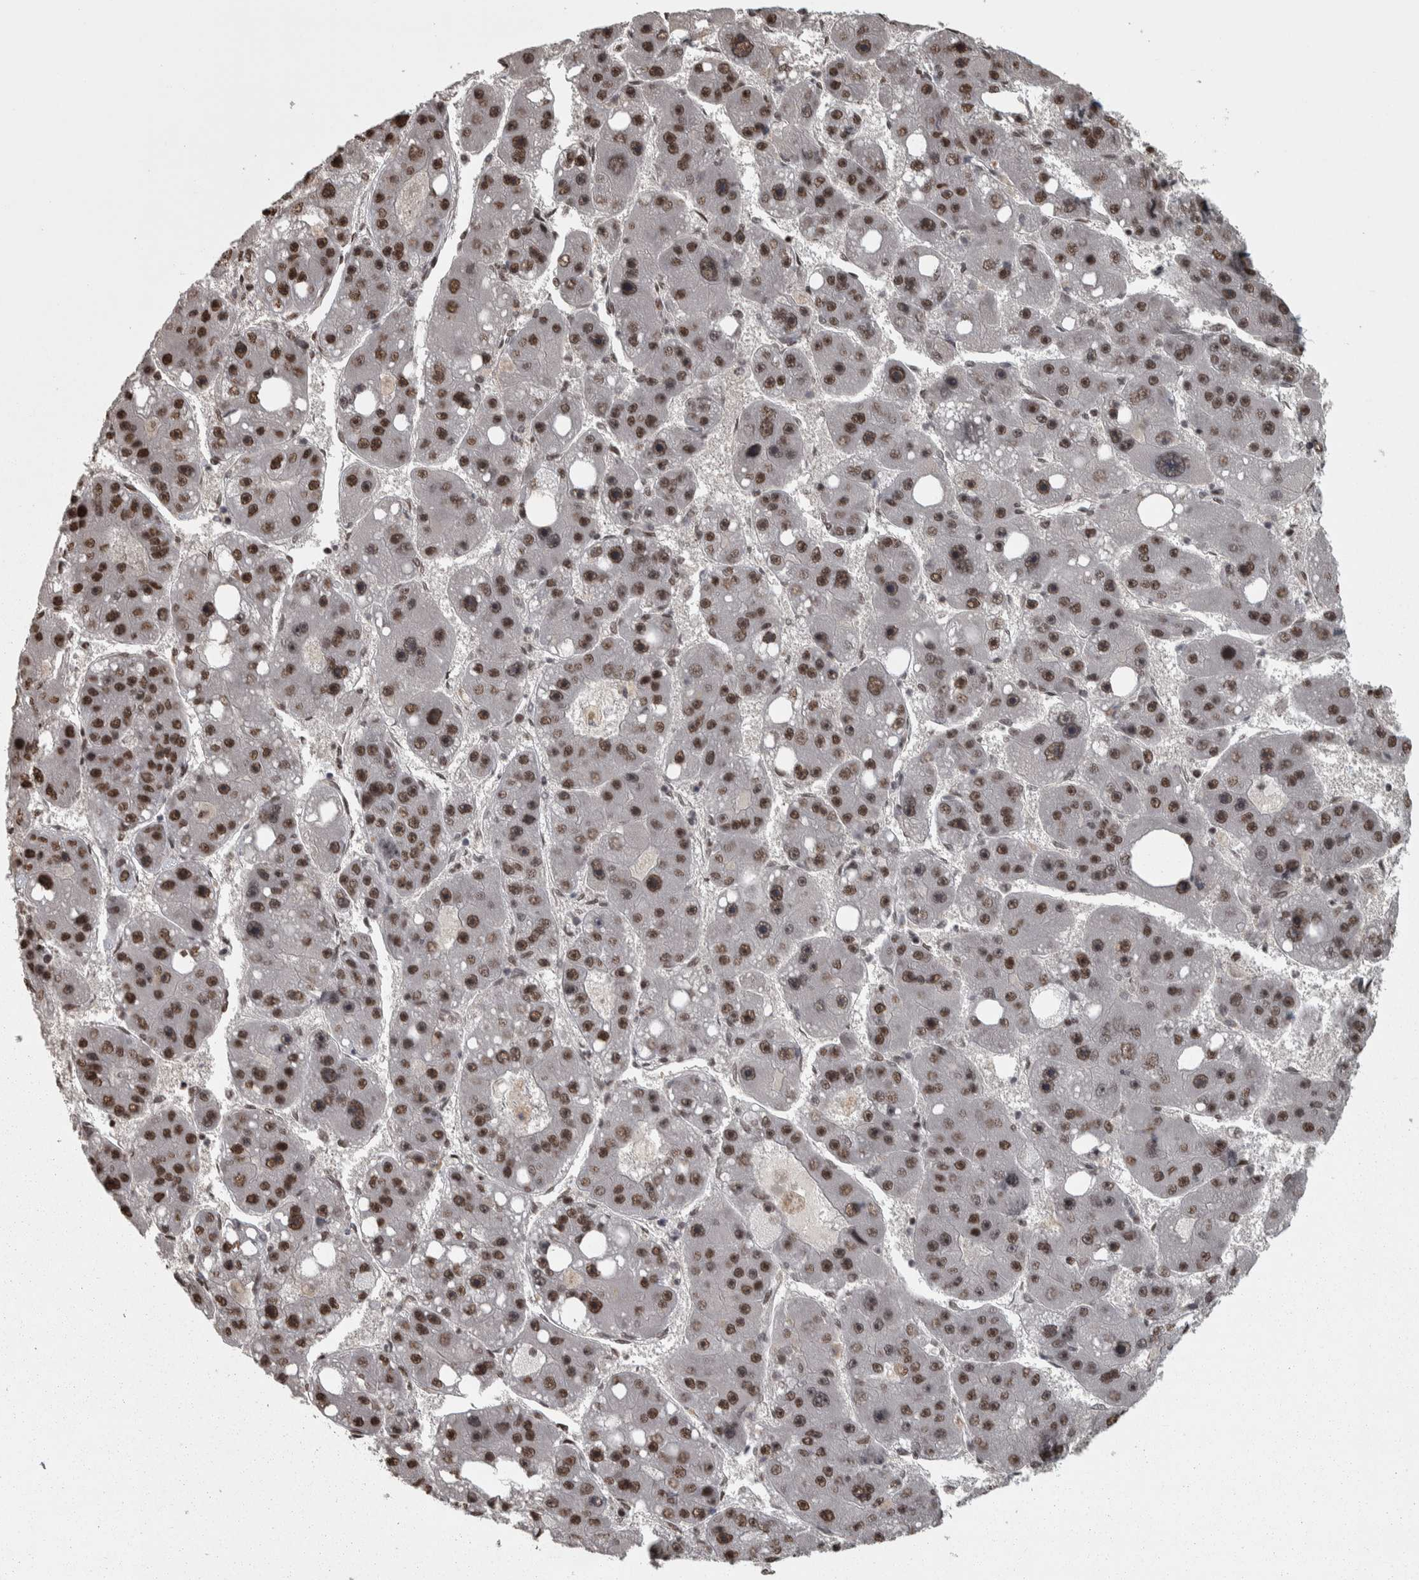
{"staining": {"intensity": "strong", "quantity": "25%-75%", "location": "nuclear"}, "tissue": "liver cancer", "cell_type": "Tumor cells", "image_type": "cancer", "snomed": [{"axis": "morphology", "description": "Carcinoma, Hepatocellular, NOS"}, {"axis": "topography", "description": "Liver"}], "caption": "There is high levels of strong nuclear positivity in tumor cells of liver cancer (hepatocellular carcinoma), as demonstrated by immunohistochemical staining (brown color).", "gene": "ZFHX4", "patient": {"sex": "female", "age": 61}}